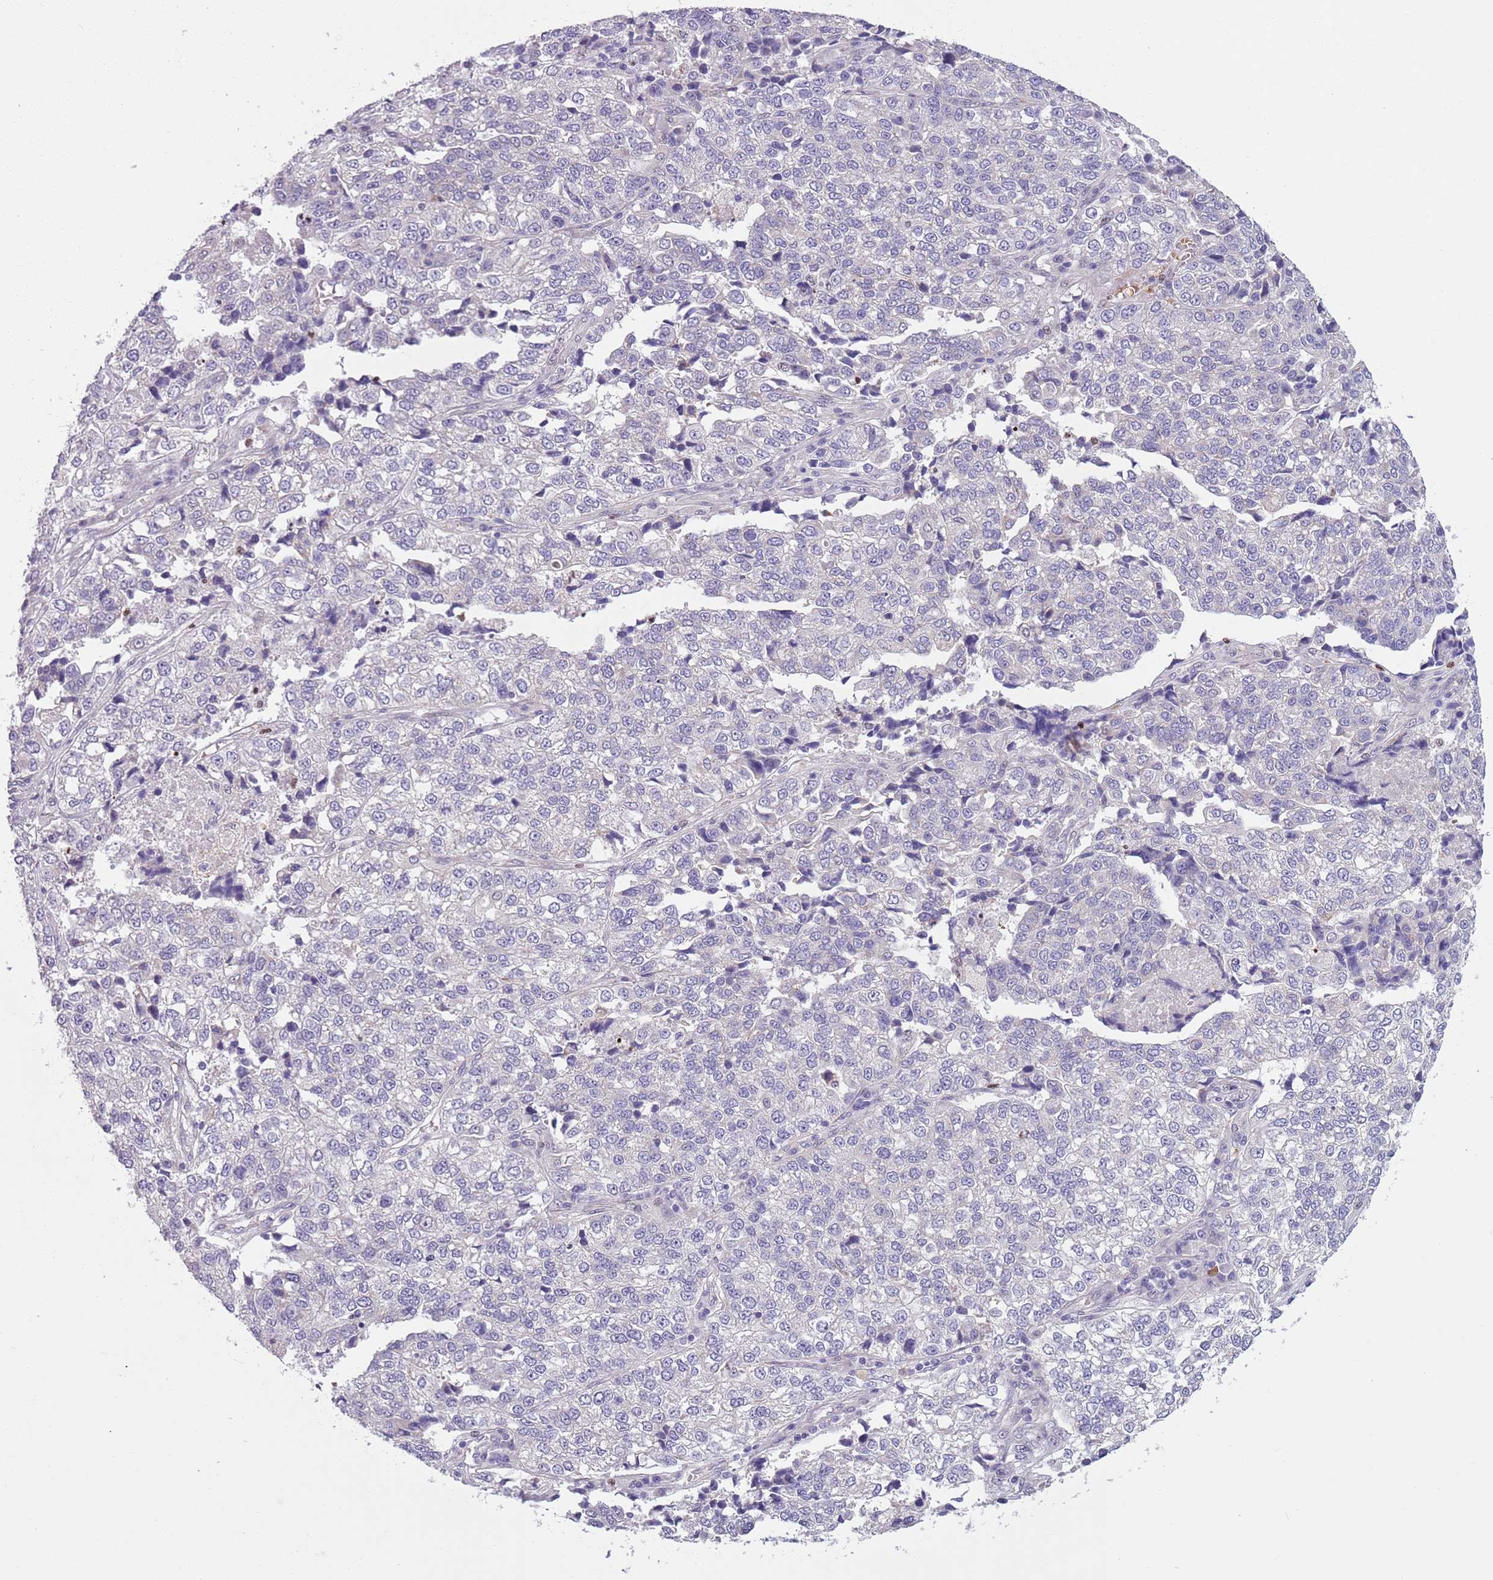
{"staining": {"intensity": "negative", "quantity": "none", "location": "none"}, "tissue": "lung cancer", "cell_type": "Tumor cells", "image_type": "cancer", "snomed": [{"axis": "morphology", "description": "Adenocarcinoma, NOS"}, {"axis": "topography", "description": "Lung"}], "caption": "The immunohistochemistry (IHC) image has no significant positivity in tumor cells of lung cancer tissue.", "gene": "ADCY7", "patient": {"sex": "male", "age": 49}}